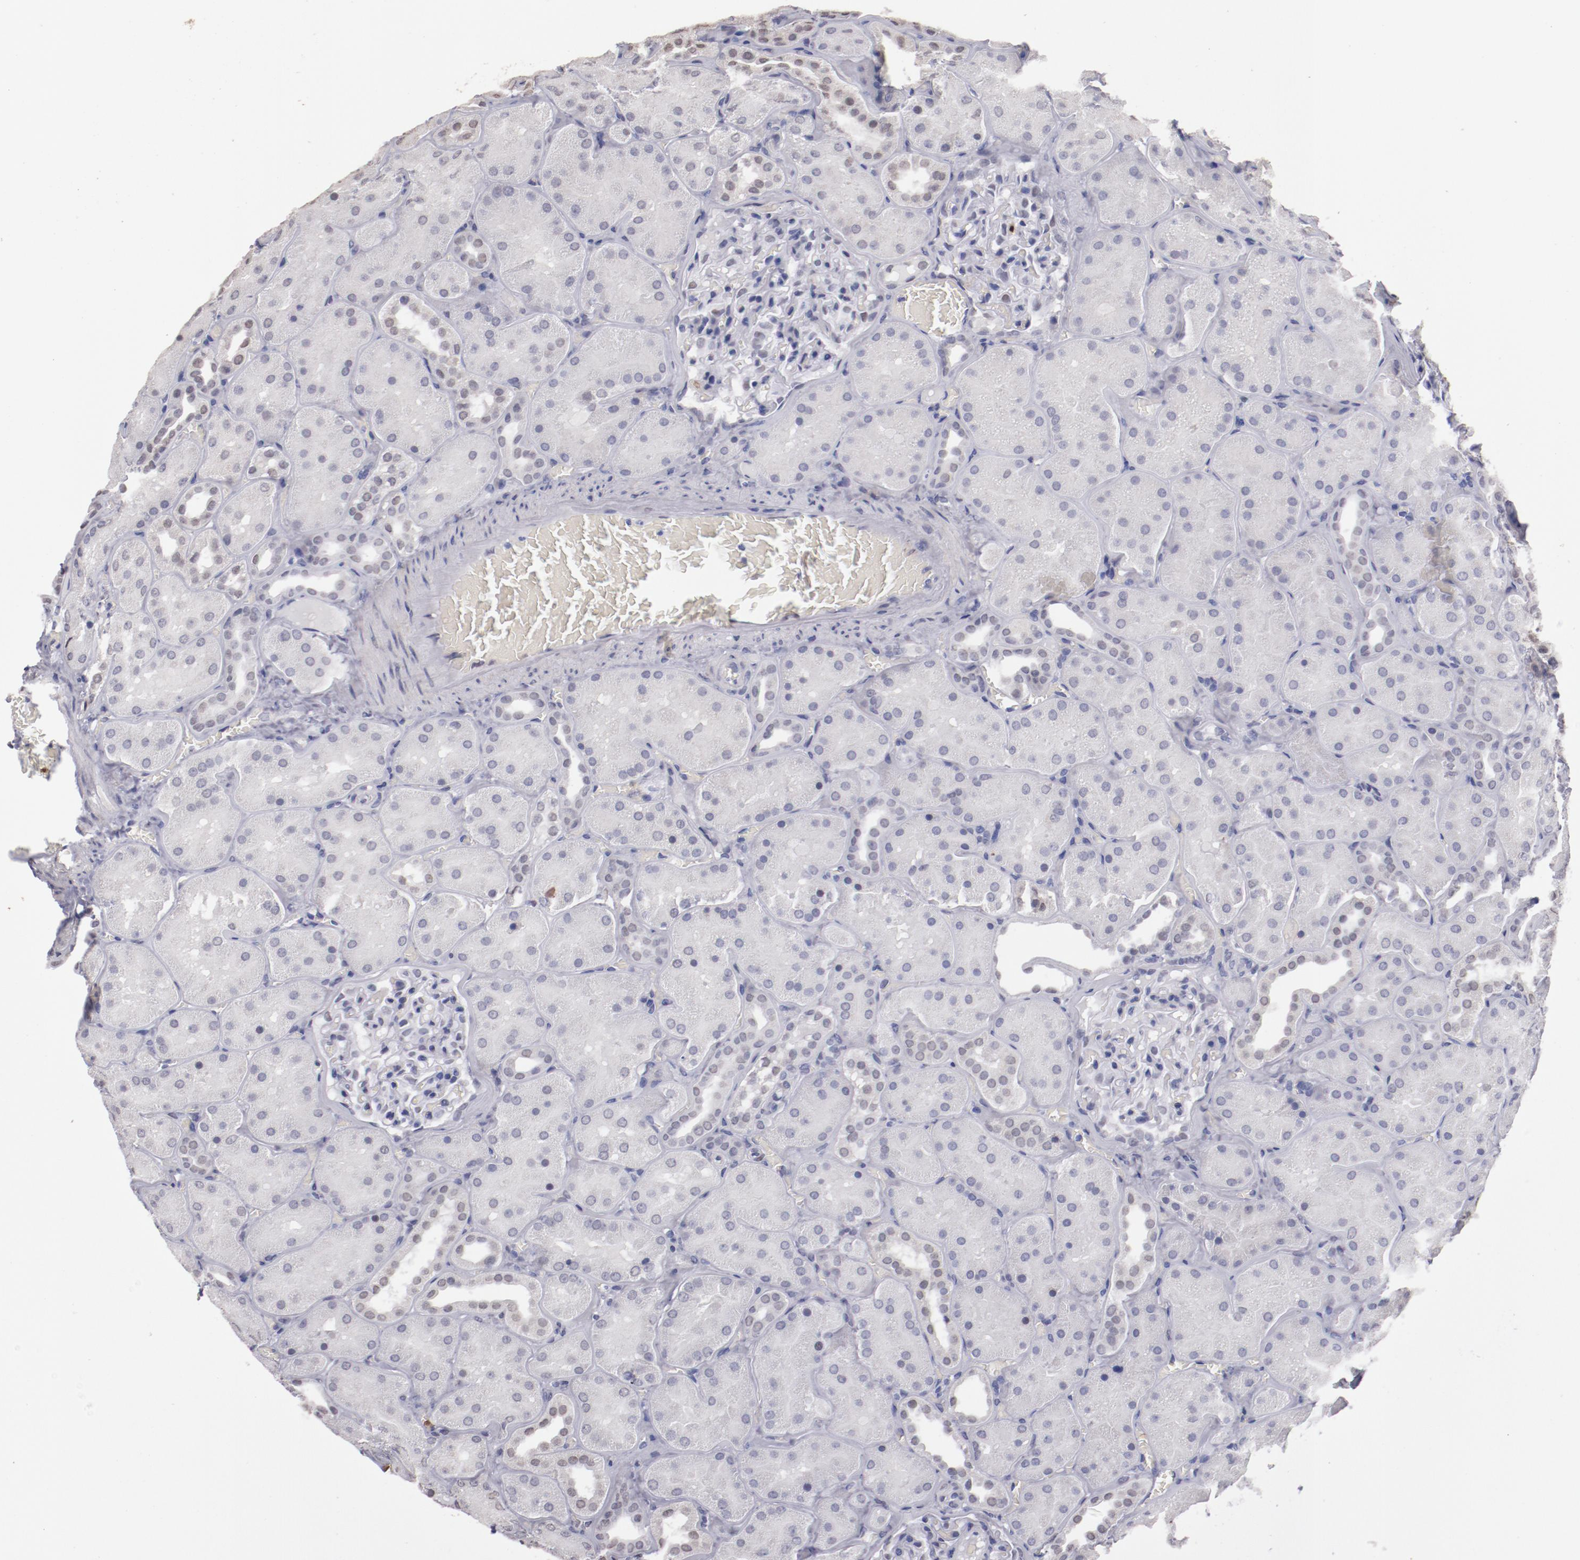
{"staining": {"intensity": "negative", "quantity": "none", "location": "none"}, "tissue": "kidney", "cell_type": "Cells in glomeruli", "image_type": "normal", "snomed": [{"axis": "morphology", "description": "Normal tissue, NOS"}, {"axis": "topography", "description": "Kidney"}], "caption": "Immunohistochemical staining of normal kidney reveals no significant positivity in cells in glomeruli.", "gene": "IRF4", "patient": {"sex": "male", "age": 28}}